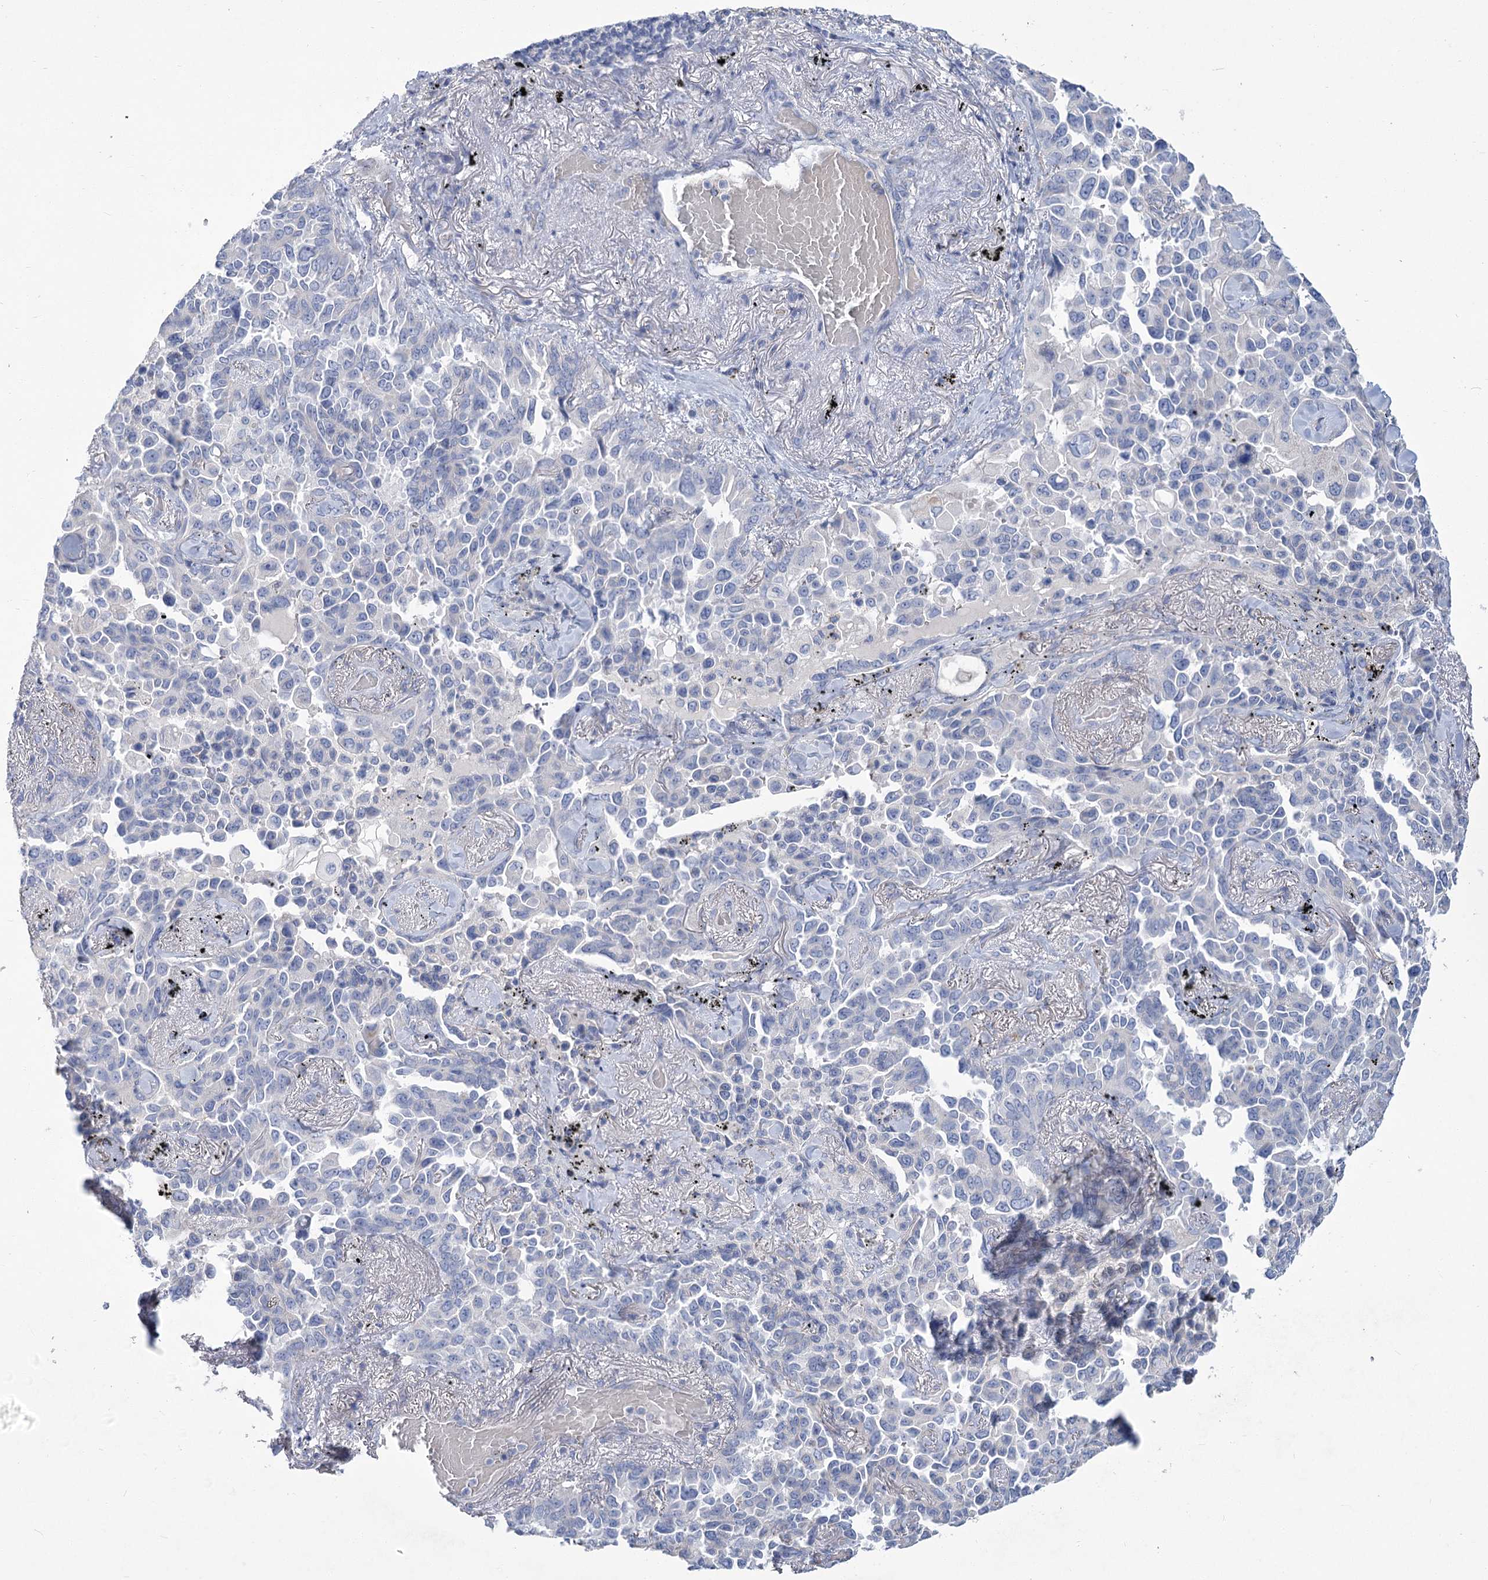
{"staining": {"intensity": "negative", "quantity": "none", "location": "none"}, "tissue": "lung cancer", "cell_type": "Tumor cells", "image_type": "cancer", "snomed": [{"axis": "morphology", "description": "Adenocarcinoma, NOS"}, {"axis": "topography", "description": "Lung"}], "caption": "Adenocarcinoma (lung) was stained to show a protein in brown. There is no significant expression in tumor cells.", "gene": "SLC9A3", "patient": {"sex": "female", "age": 67}}